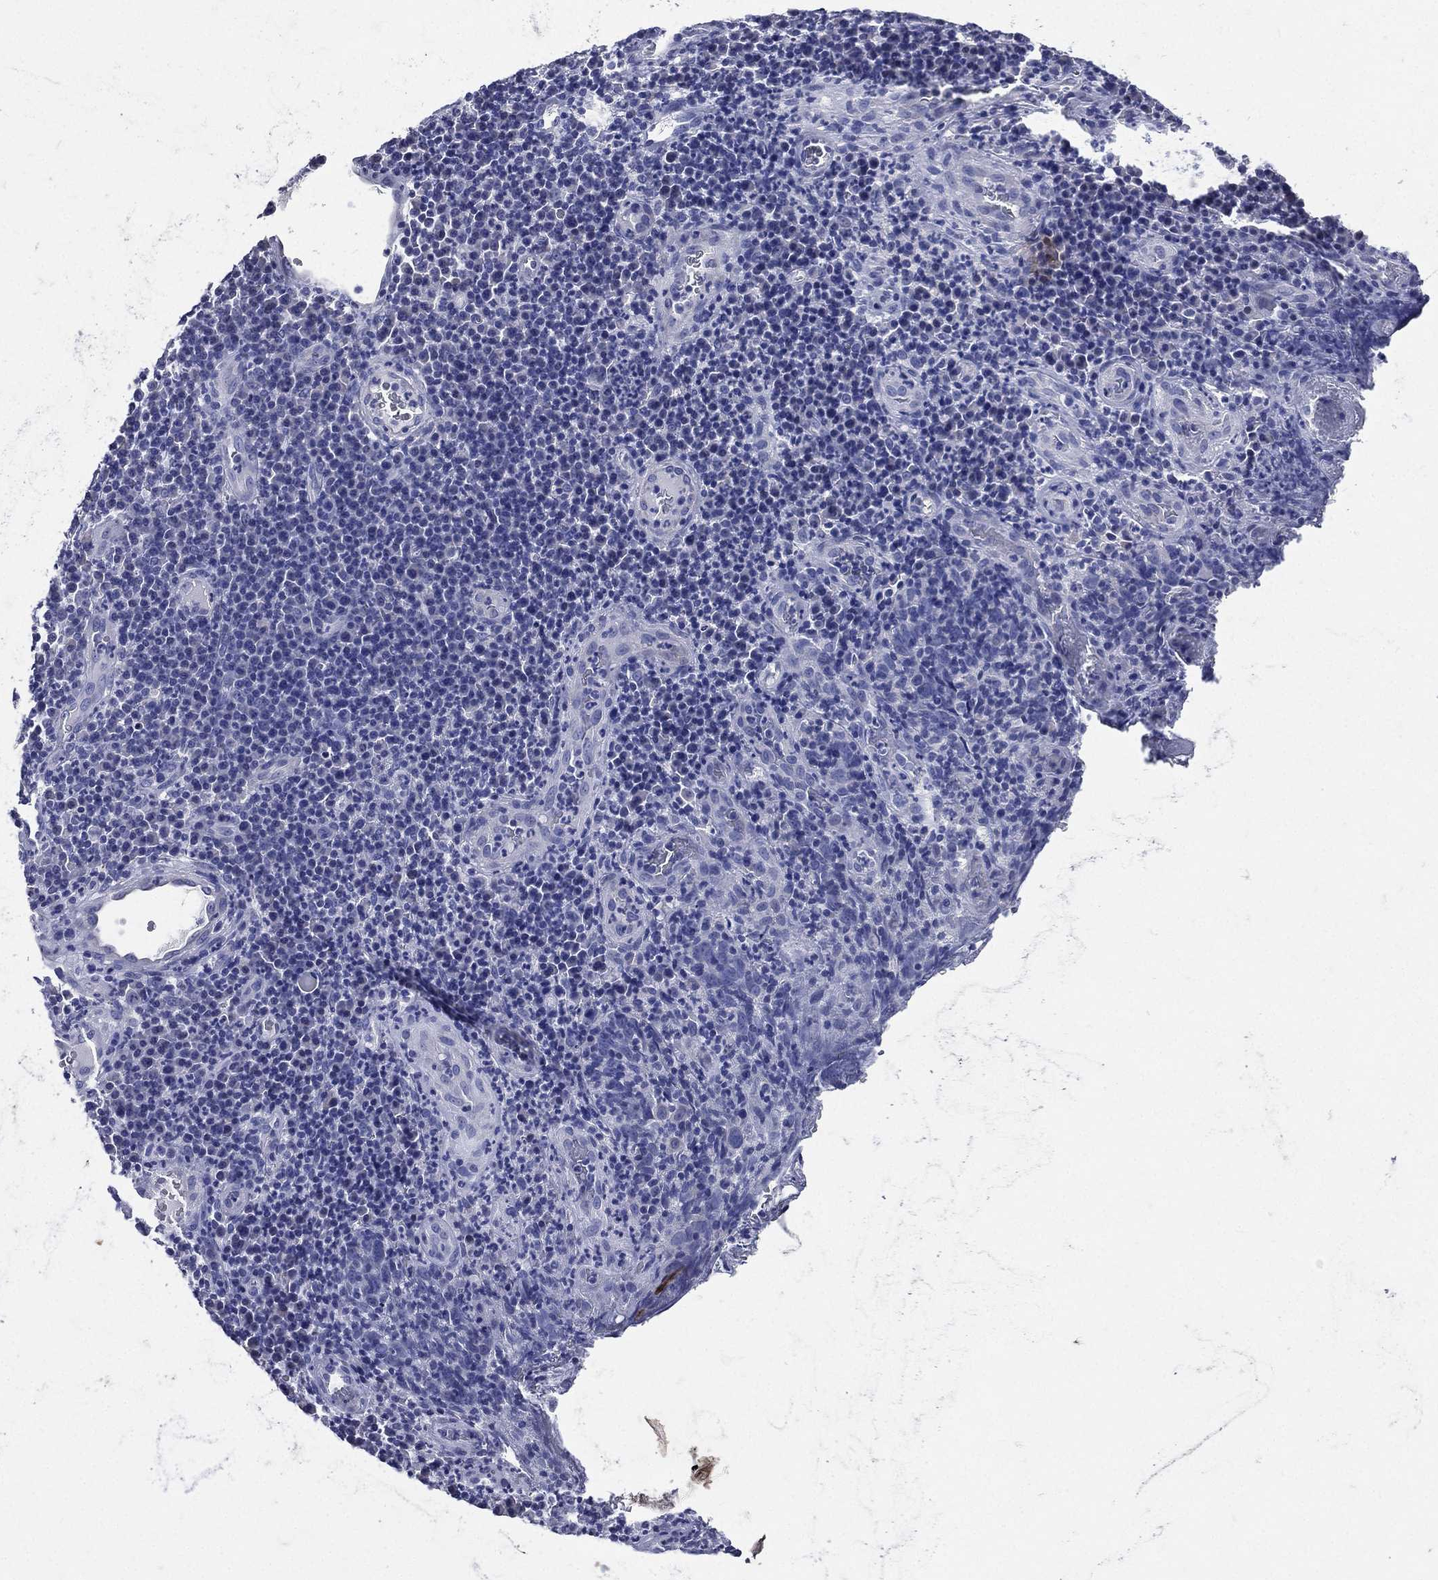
{"staining": {"intensity": "negative", "quantity": "none", "location": "none"}, "tissue": "skin cancer", "cell_type": "Tumor cells", "image_type": "cancer", "snomed": [{"axis": "morphology", "description": "Squamous cell carcinoma, NOS"}, {"axis": "topography", "description": "Skin"}, {"axis": "topography", "description": "Anal"}], "caption": "Immunohistochemistry photomicrograph of neoplastic tissue: human squamous cell carcinoma (skin) stained with DAB reveals no significant protein expression in tumor cells. Nuclei are stained in blue.", "gene": "TGM1", "patient": {"sex": "female", "age": 51}}